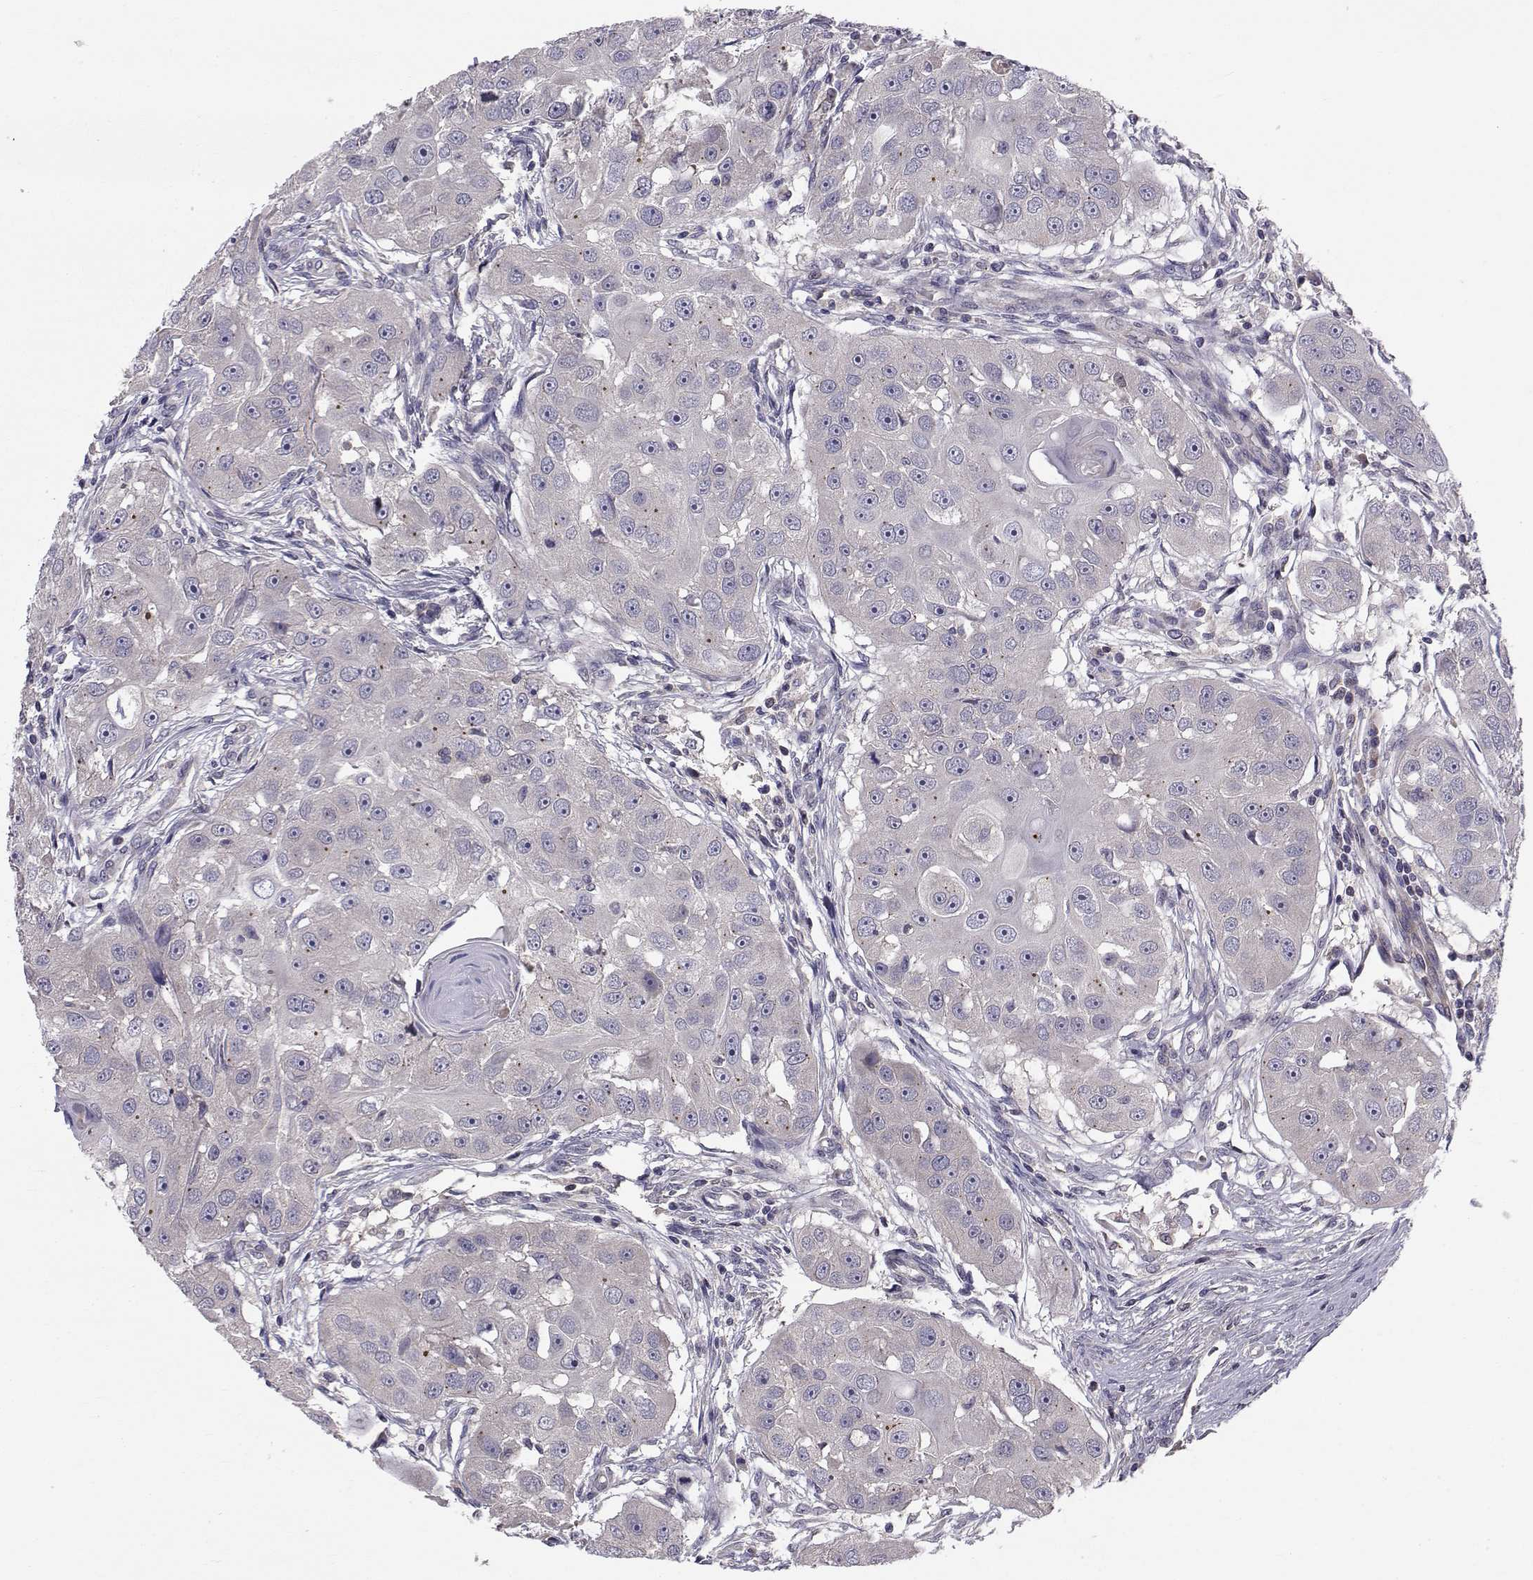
{"staining": {"intensity": "negative", "quantity": "none", "location": "none"}, "tissue": "head and neck cancer", "cell_type": "Tumor cells", "image_type": "cancer", "snomed": [{"axis": "morphology", "description": "Squamous cell carcinoma, NOS"}, {"axis": "topography", "description": "Head-Neck"}], "caption": "Immunohistochemical staining of human squamous cell carcinoma (head and neck) reveals no significant staining in tumor cells. (DAB (3,3'-diaminobenzidine) immunohistochemistry (IHC) with hematoxylin counter stain).", "gene": "PEX5L", "patient": {"sex": "male", "age": 51}}